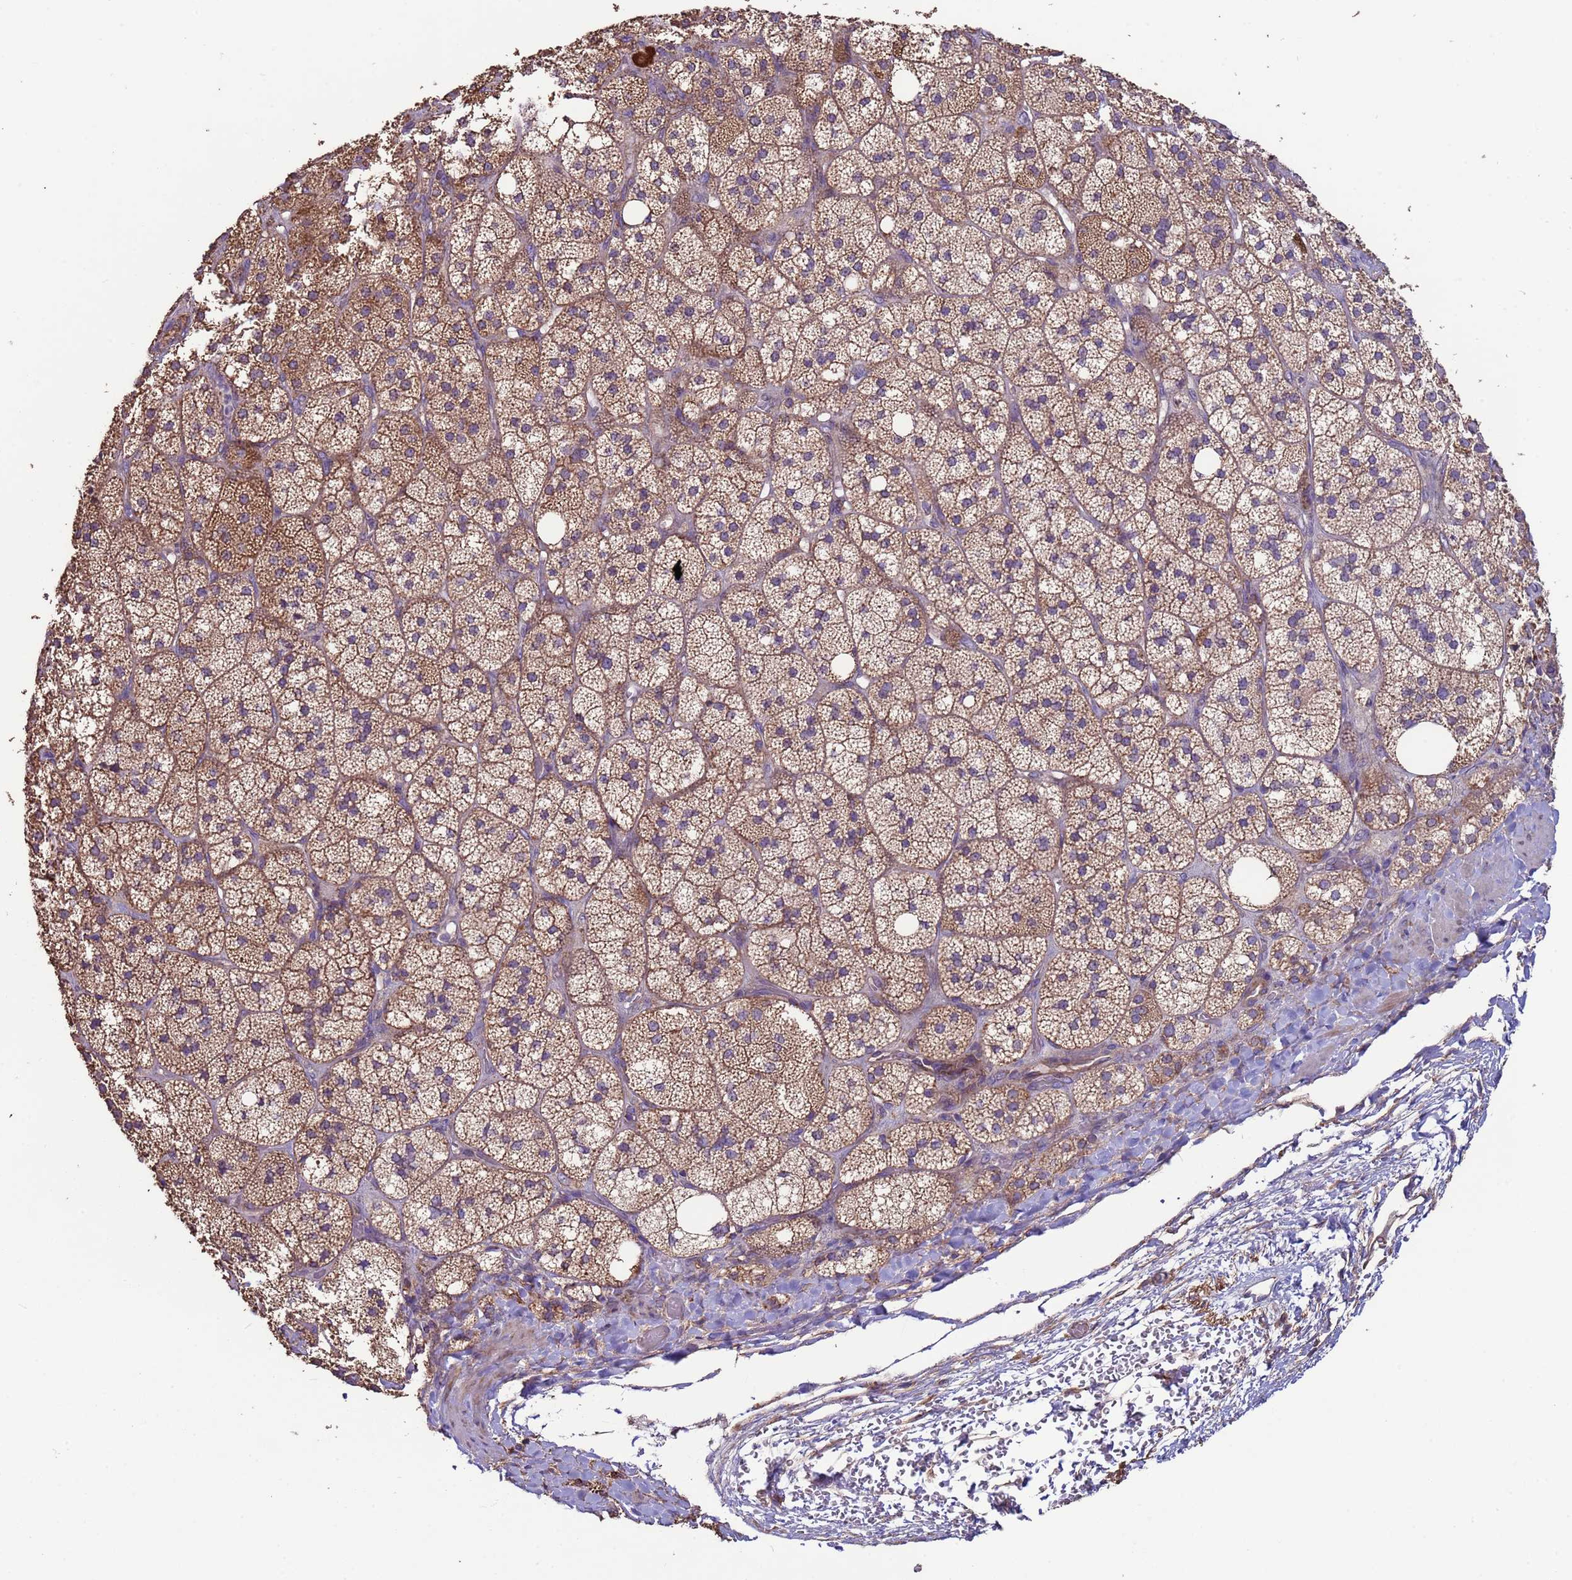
{"staining": {"intensity": "moderate", "quantity": ">75%", "location": "cytoplasmic/membranous"}, "tissue": "adrenal gland", "cell_type": "Glandular cells", "image_type": "normal", "snomed": [{"axis": "morphology", "description": "Normal tissue, NOS"}, {"axis": "topography", "description": "Adrenal gland"}], "caption": "Adrenal gland was stained to show a protein in brown. There is medium levels of moderate cytoplasmic/membranous positivity in about >75% of glandular cells.", "gene": "EEF1AKMT1", "patient": {"sex": "male", "age": 61}}